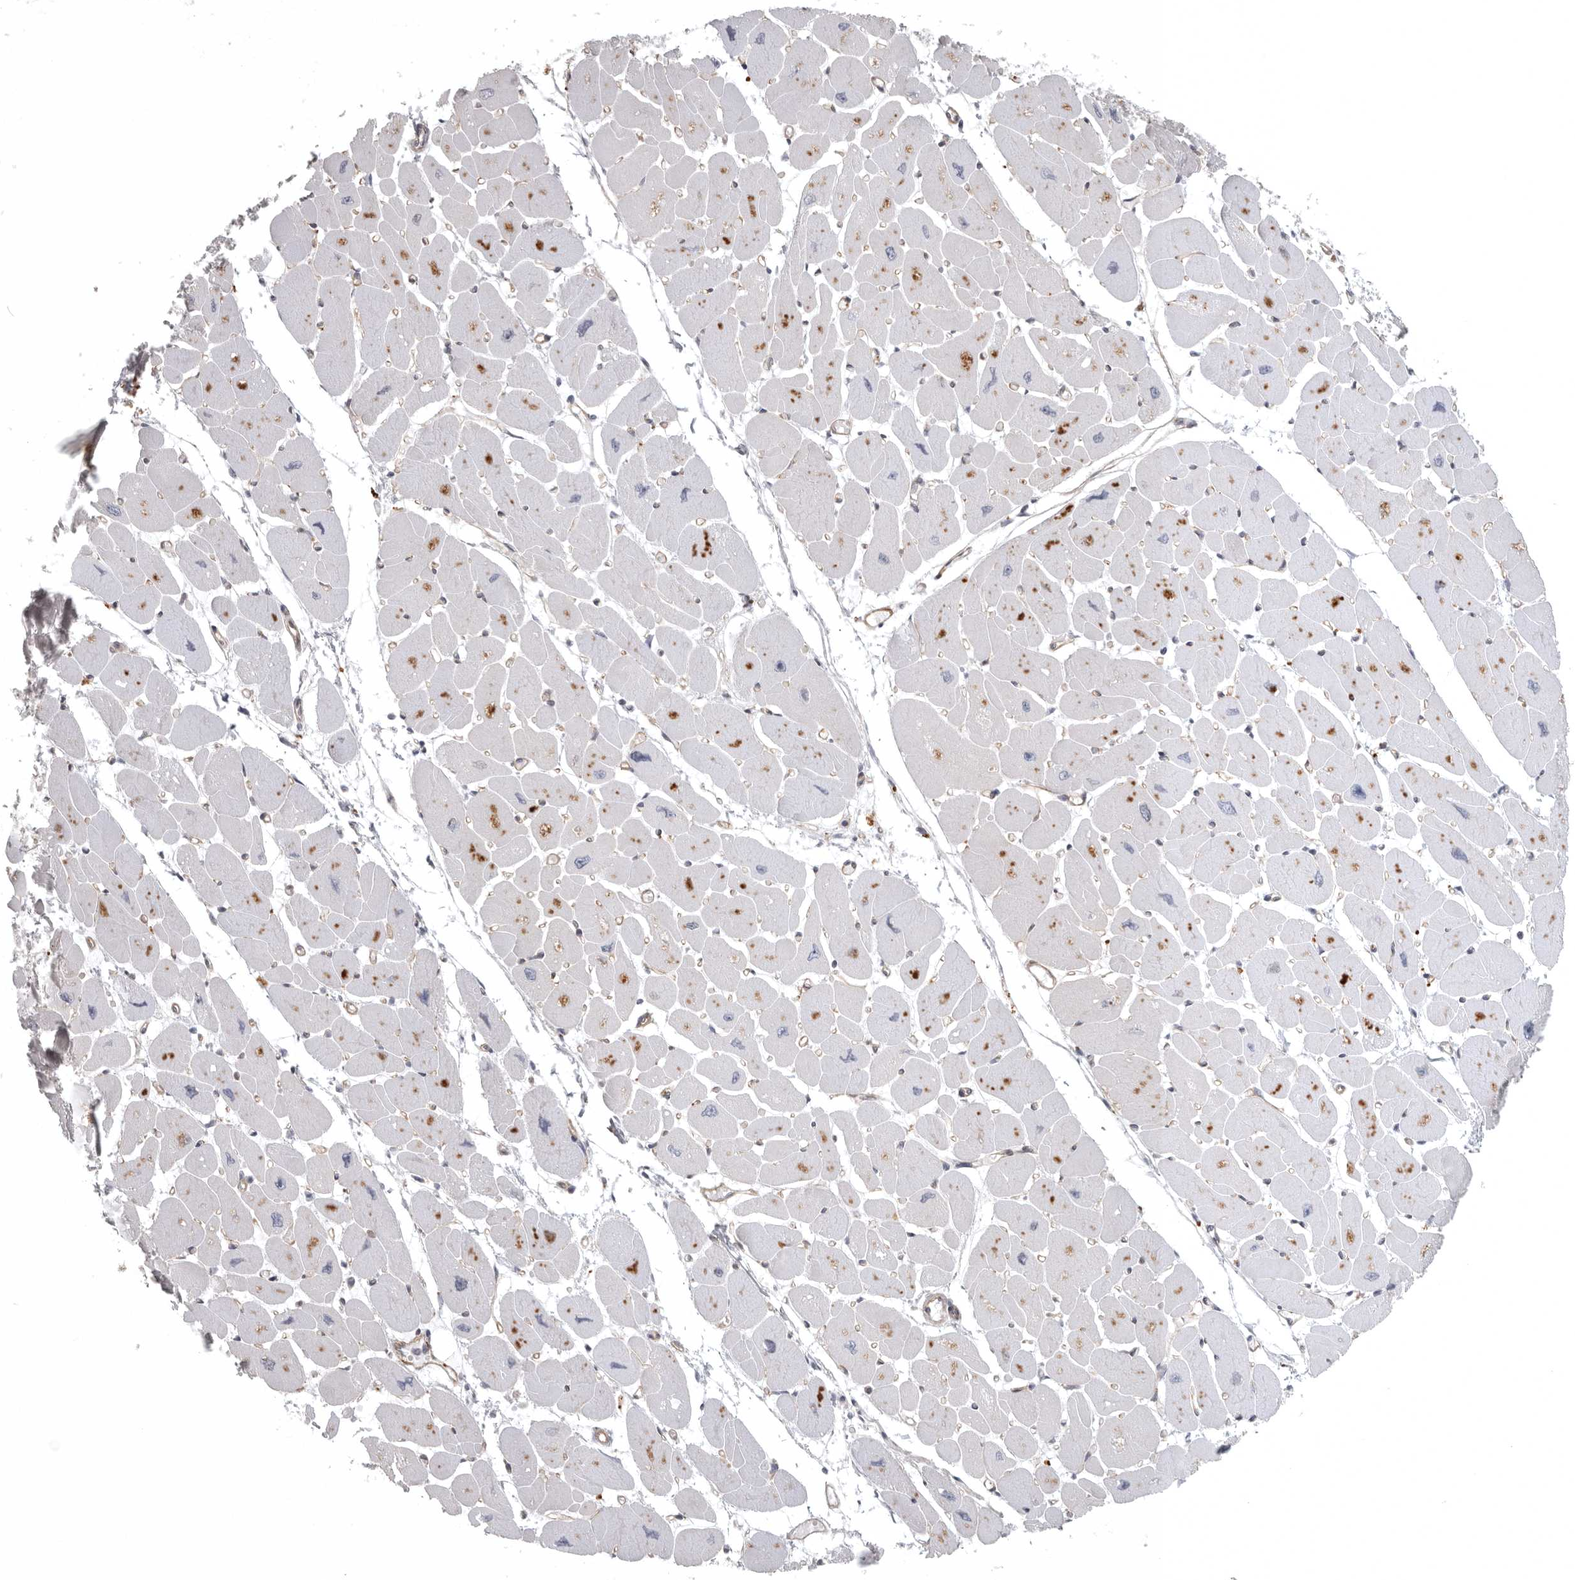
{"staining": {"intensity": "moderate", "quantity": "25%-75%", "location": "cytoplasmic/membranous"}, "tissue": "heart muscle", "cell_type": "Cardiomyocytes", "image_type": "normal", "snomed": [{"axis": "morphology", "description": "Normal tissue, NOS"}, {"axis": "topography", "description": "Heart"}], "caption": "Moderate cytoplasmic/membranous positivity is seen in approximately 25%-75% of cardiomyocytes in normal heart muscle. (Brightfield microscopy of DAB IHC at high magnification).", "gene": "LONRF1", "patient": {"sex": "female", "age": 54}}